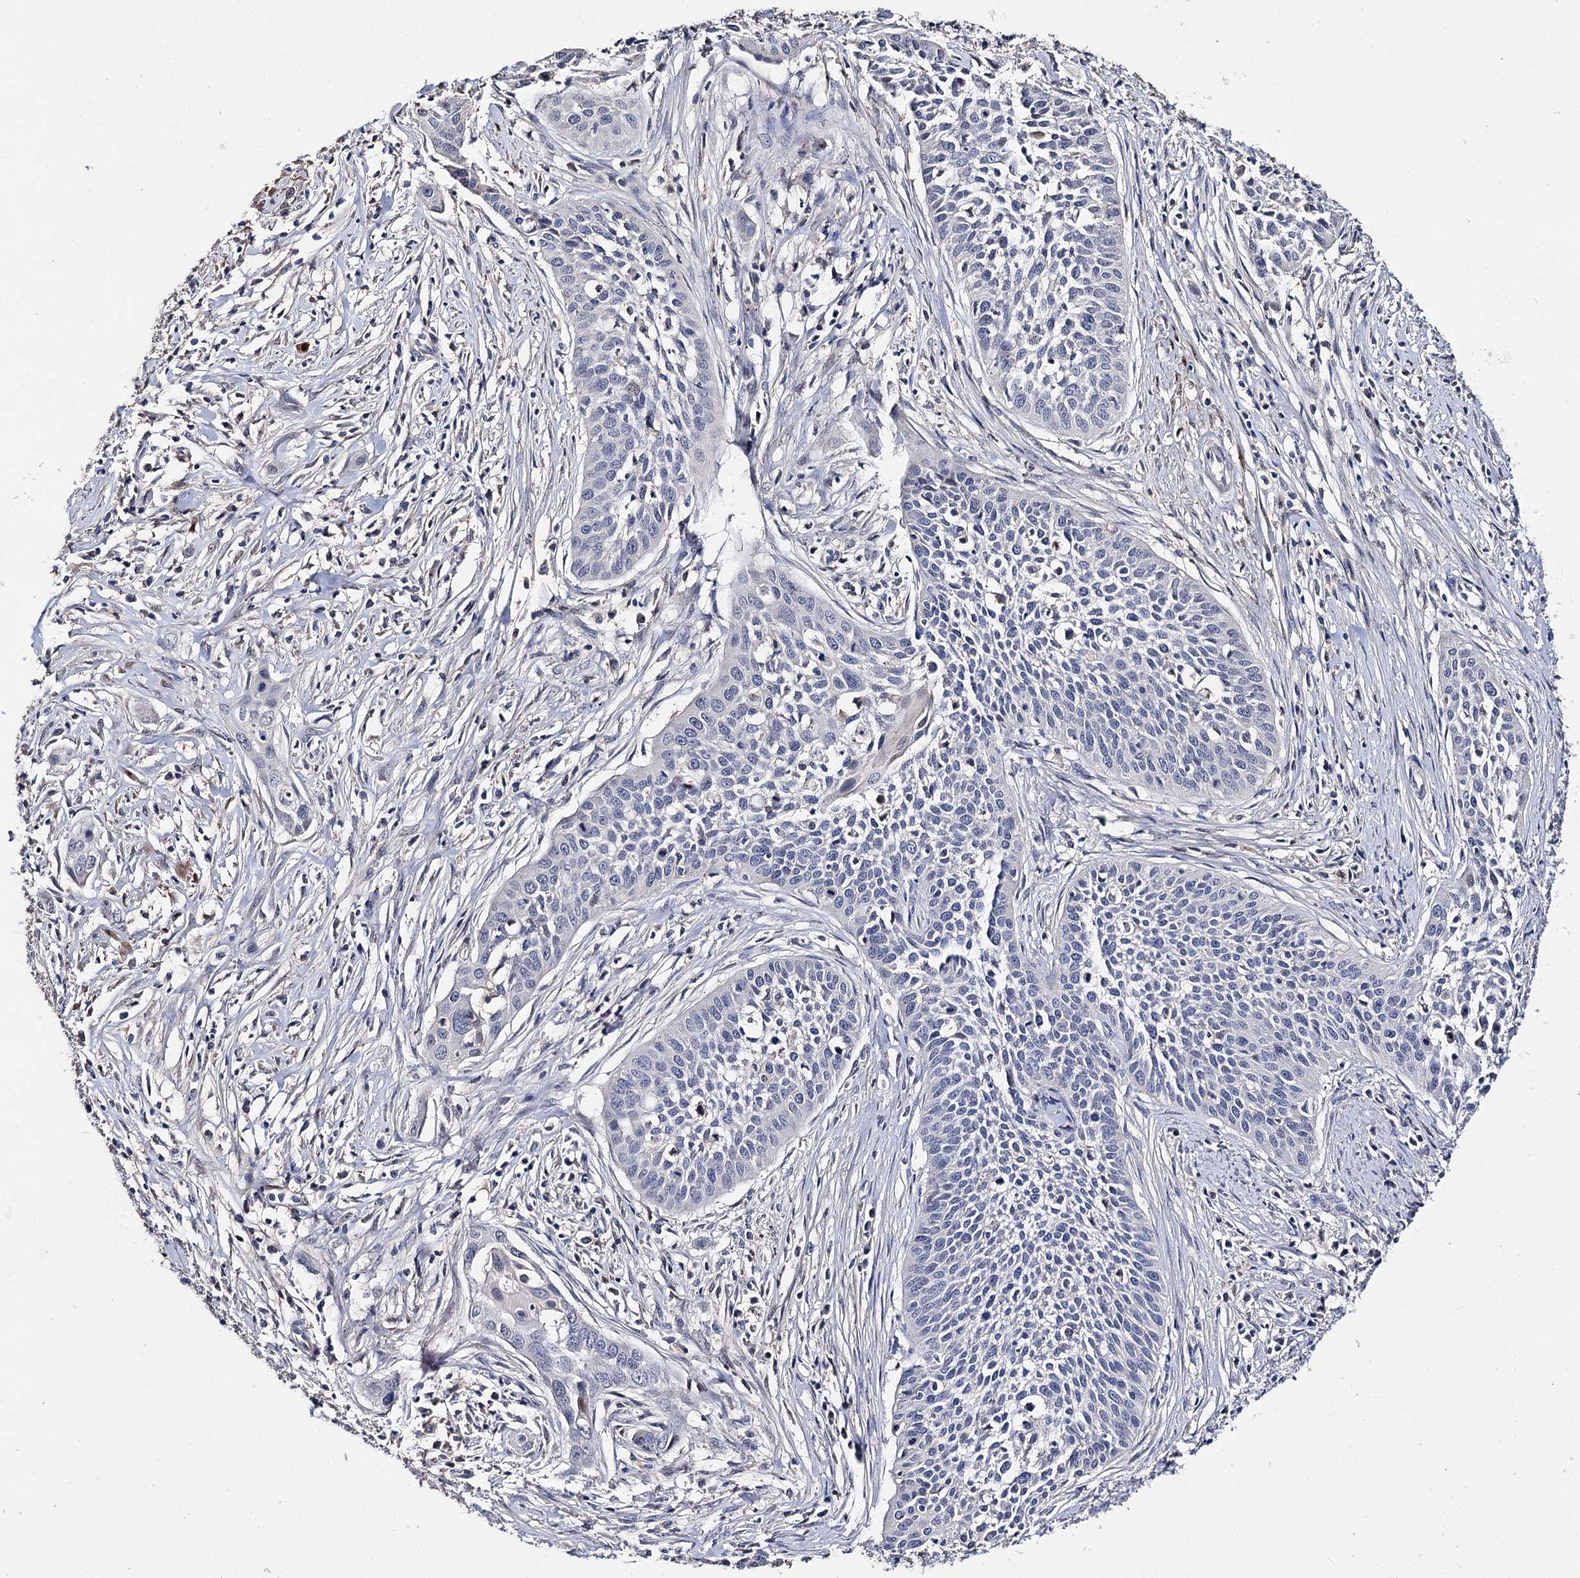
{"staining": {"intensity": "negative", "quantity": "none", "location": "none"}, "tissue": "cervical cancer", "cell_type": "Tumor cells", "image_type": "cancer", "snomed": [{"axis": "morphology", "description": "Squamous cell carcinoma, NOS"}, {"axis": "topography", "description": "Cervix"}], "caption": "Tumor cells show no significant positivity in cervical cancer.", "gene": "DNAH6", "patient": {"sex": "female", "age": 34}}